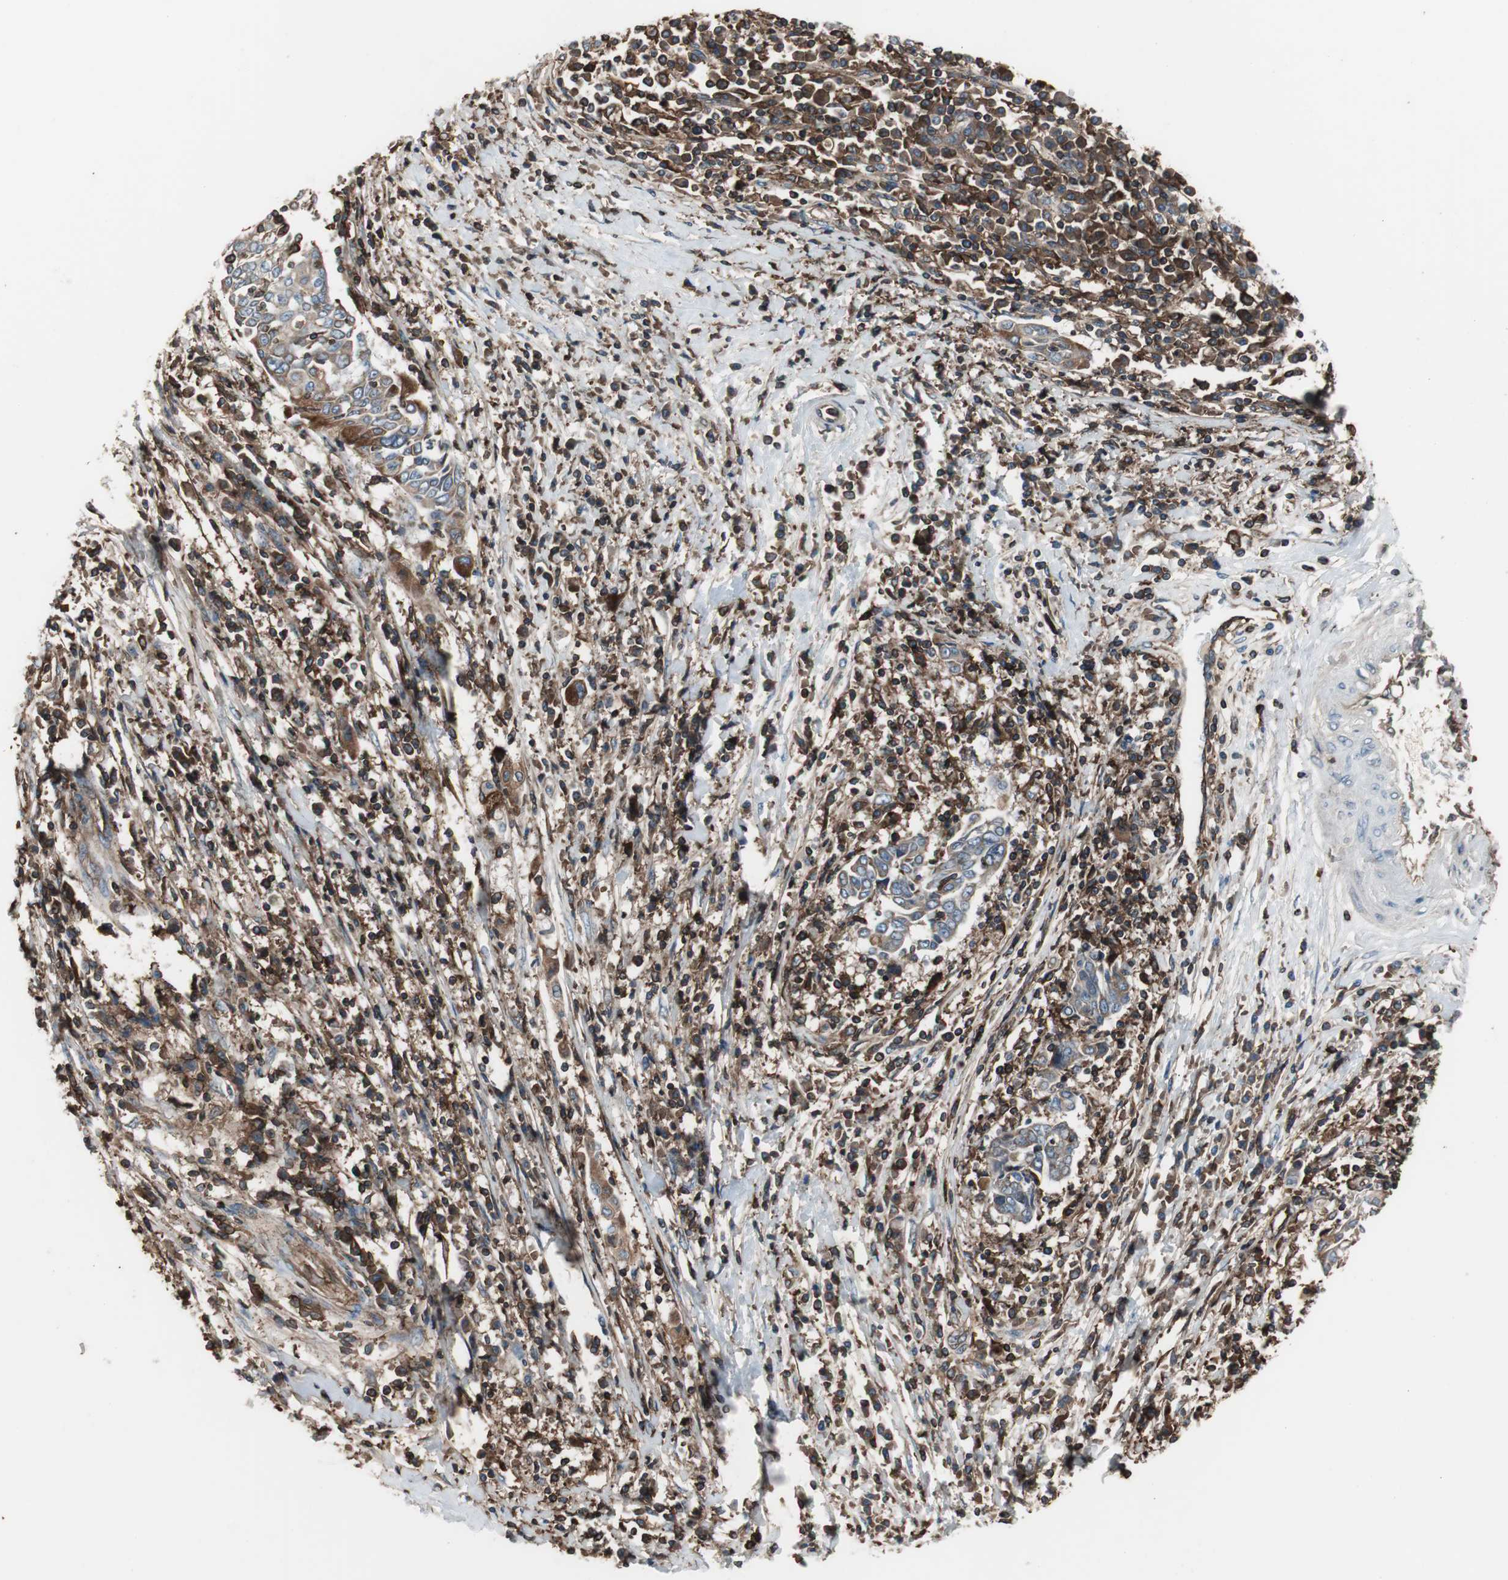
{"staining": {"intensity": "moderate", "quantity": "<25%", "location": "cytoplasmic/membranous"}, "tissue": "cervical cancer", "cell_type": "Tumor cells", "image_type": "cancer", "snomed": [{"axis": "morphology", "description": "Squamous cell carcinoma, NOS"}, {"axis": "topography", "description": "Cervix"}], "caption": "A brown stain labels moderate cytoplasmic/membranous positivity of a protein in human cervical cancer (squamous cell carcinoma) tumor cells.", "gene": "B2M", "patient": {"sex": "female", "age": 40}}